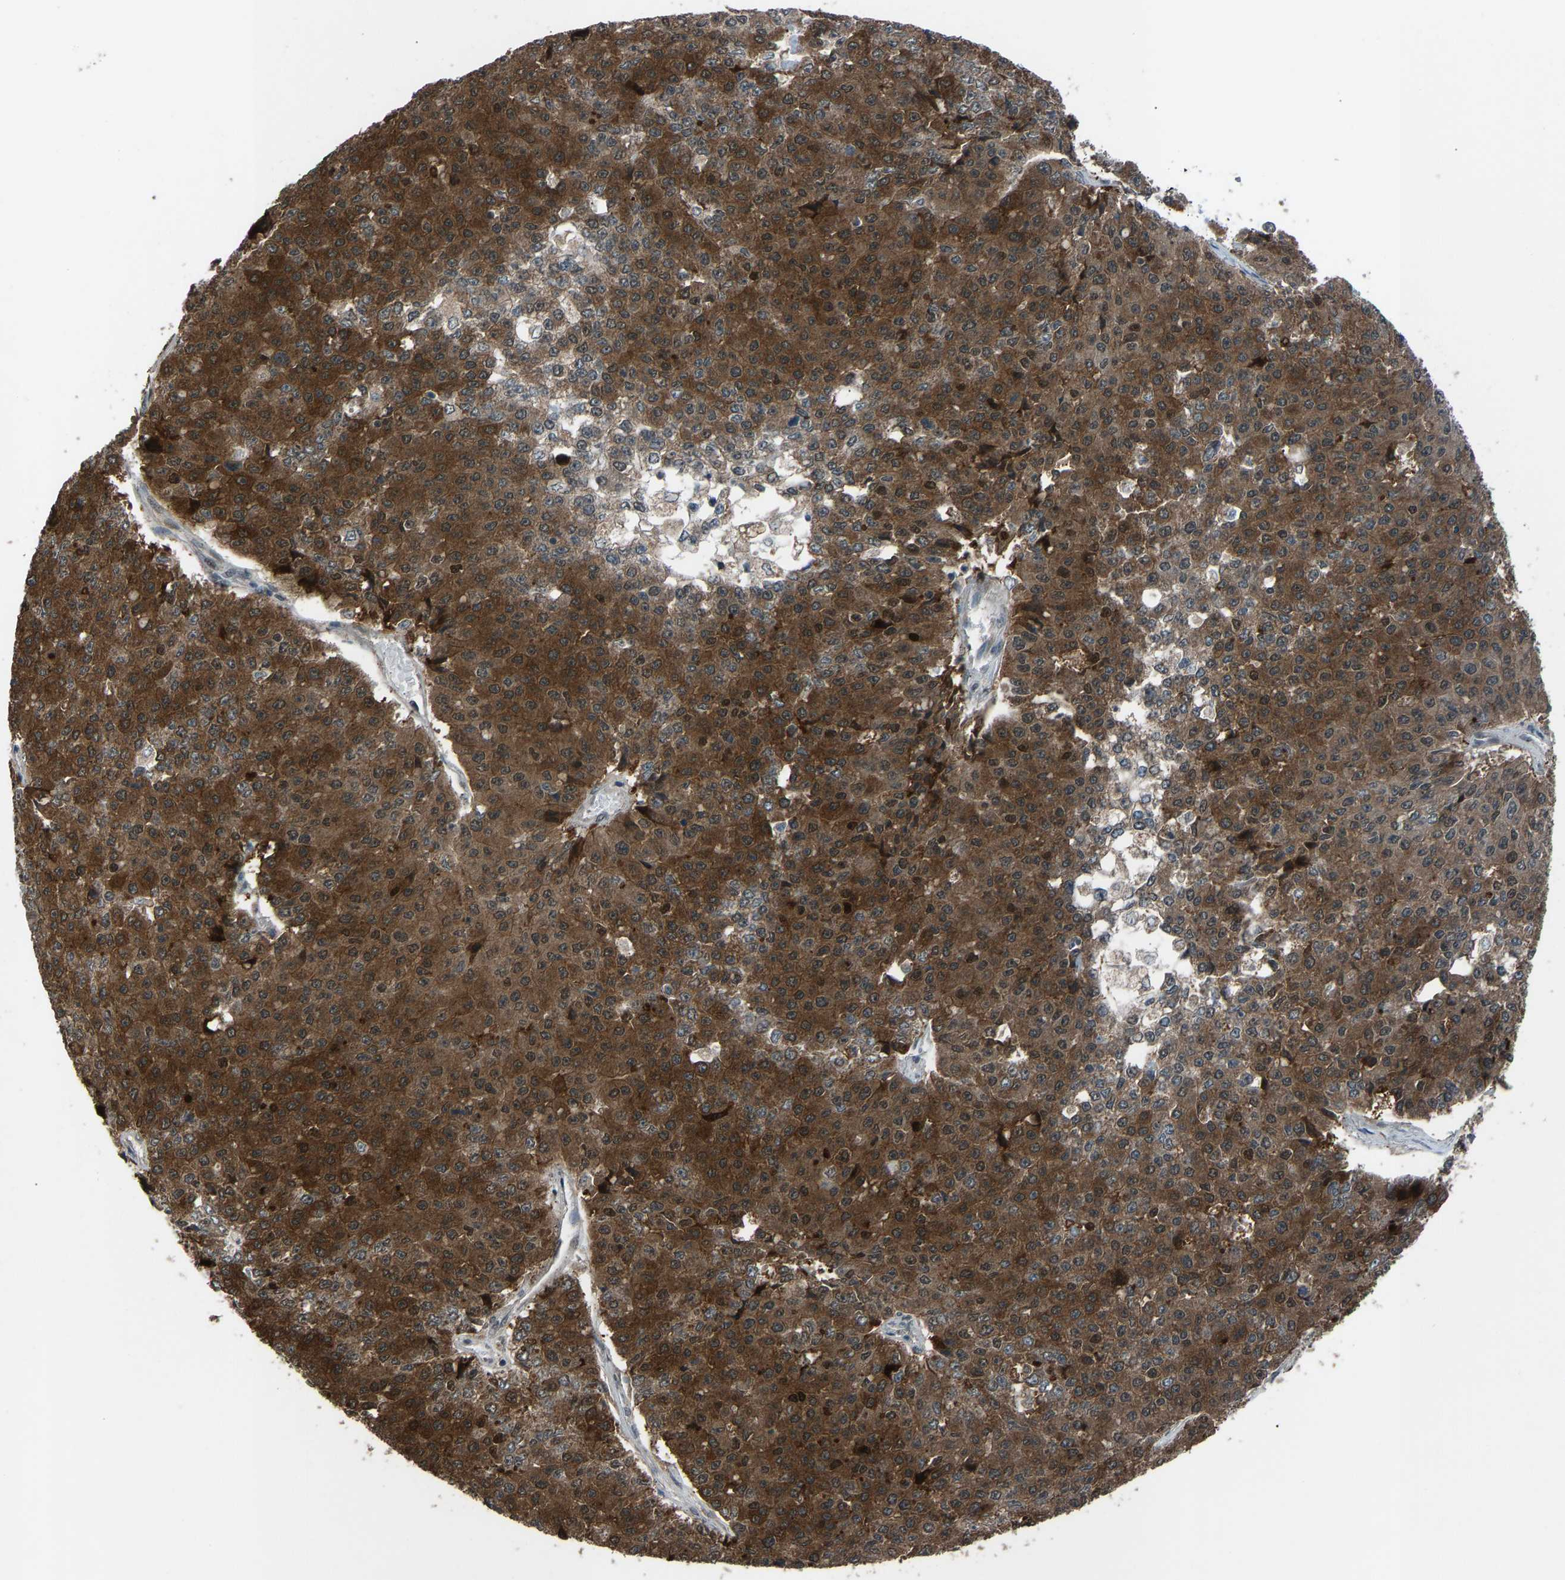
{"staining": {"intensity": "moderate", "quantity": ">75%", "location": "cytoplasmic/membranous"}, "tissue": "pancreatic cancer", "cell_type": "Tumor cells", "image_type": "cancer", "snomed": [{"axis": "morphology", "description": "Adenocarcinoma, NOS"}, {"axis": "topography", "description": "Pancreas"}], "caption": "Protein staining displays moderate cytoplasmic/membranous positivity in about >75% of tumor cells in adenocarcinoma (pancreatic).", "gene": "SLC43A1", "patient": {"sex": "male", "age": 50}}